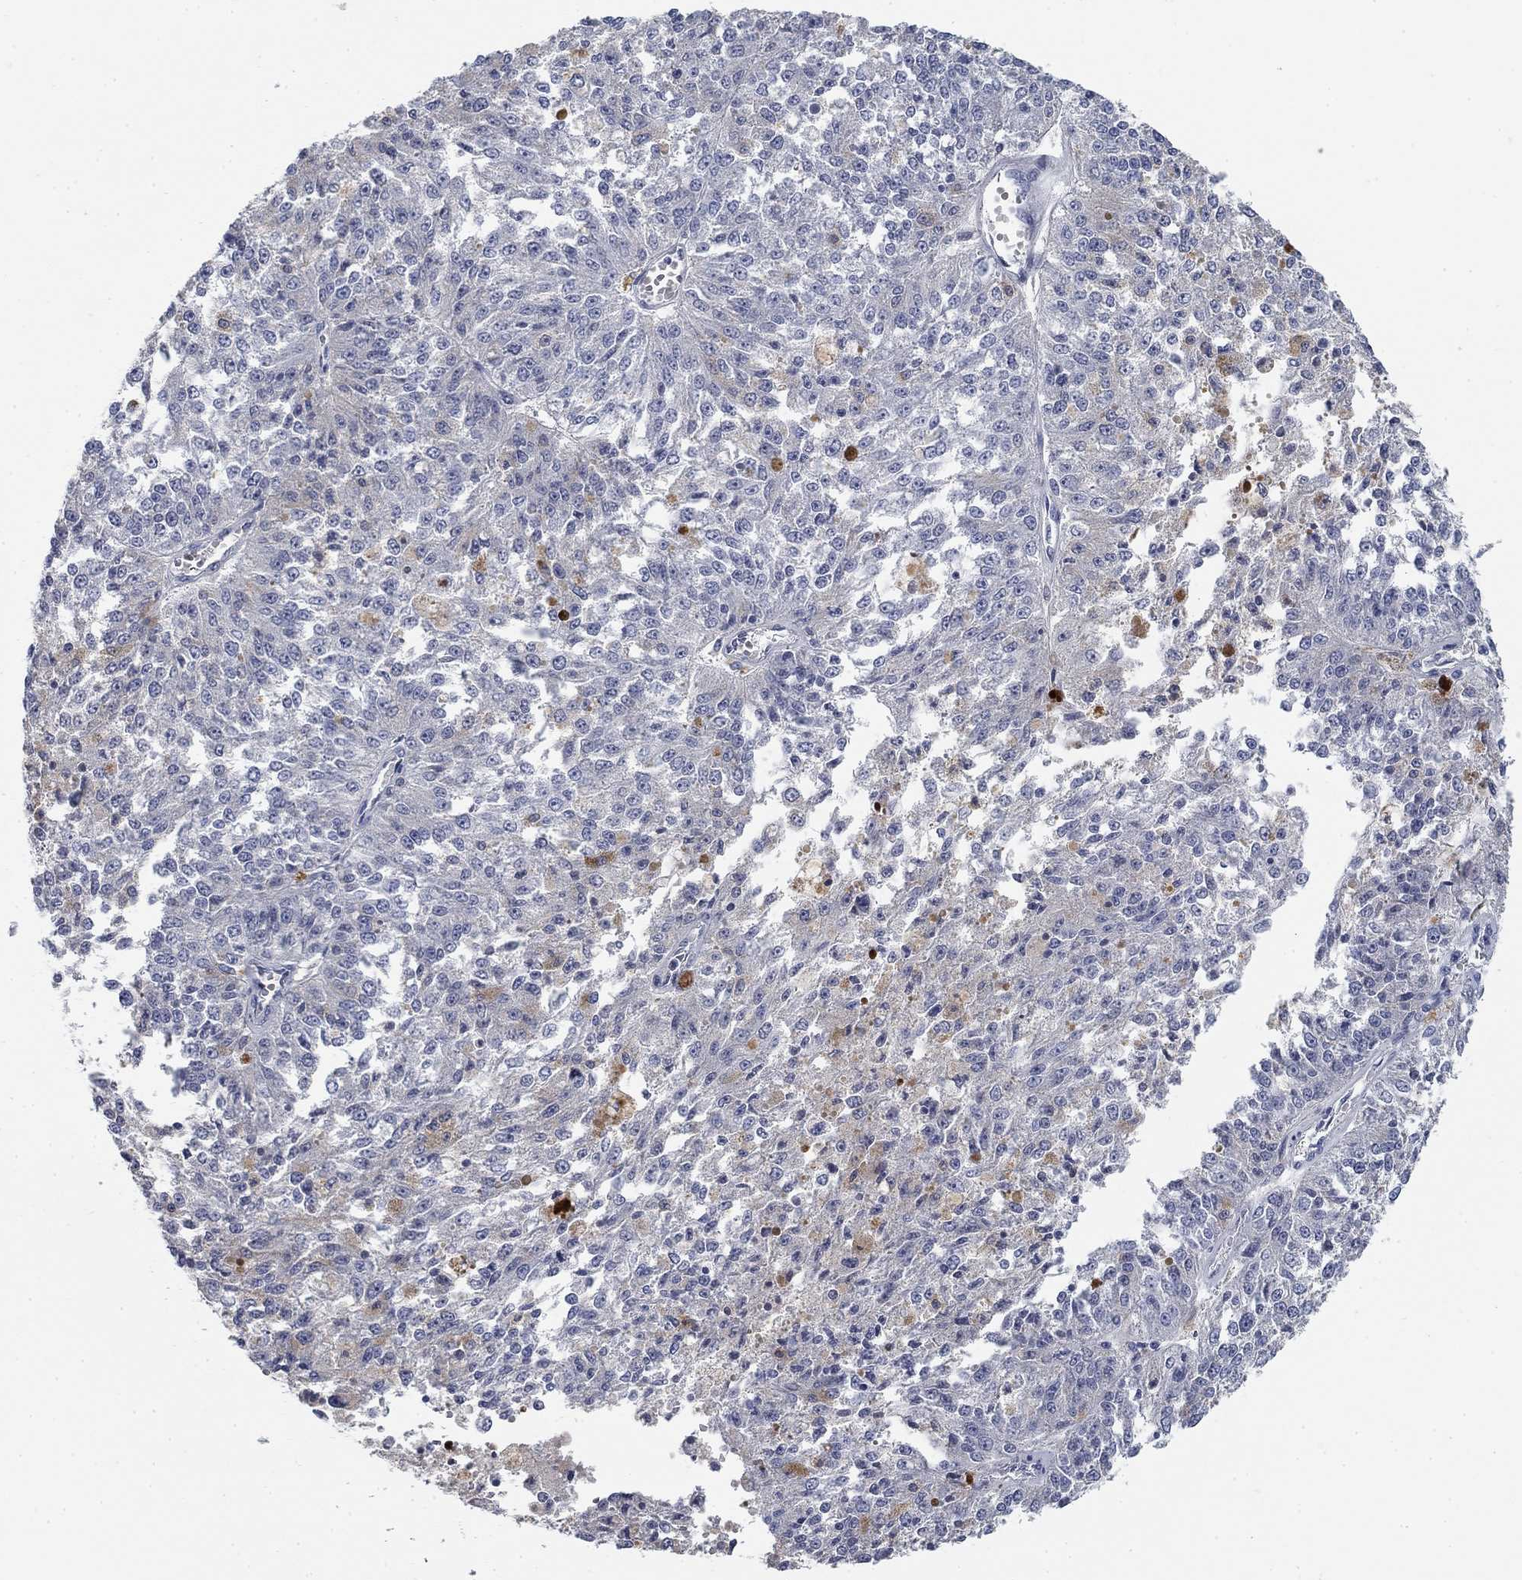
{"staining": {"intensity": "negative", "quantity": "none", "location": "none"}, "tissue": "melanoma", "cell_type": "Tumor cells", "image_type": "cancer", "snomed": [{"axis": "morphology", "description": "Malignant melanoma, Metastatic site"}, {"axis": "topography", "description": "Lymph node"}], "caption": "Immunohistochemistry photomicrograph of neoplastic tissue: human melanoma stained with DAB reveals no significant protein staining in tumor cells. The staining is performed using DAB brown chromogen with nuclei counter-stained in using hematoxylin.", "gene": "TMEM249", "patient": {"sex": "female", "age": 64}}